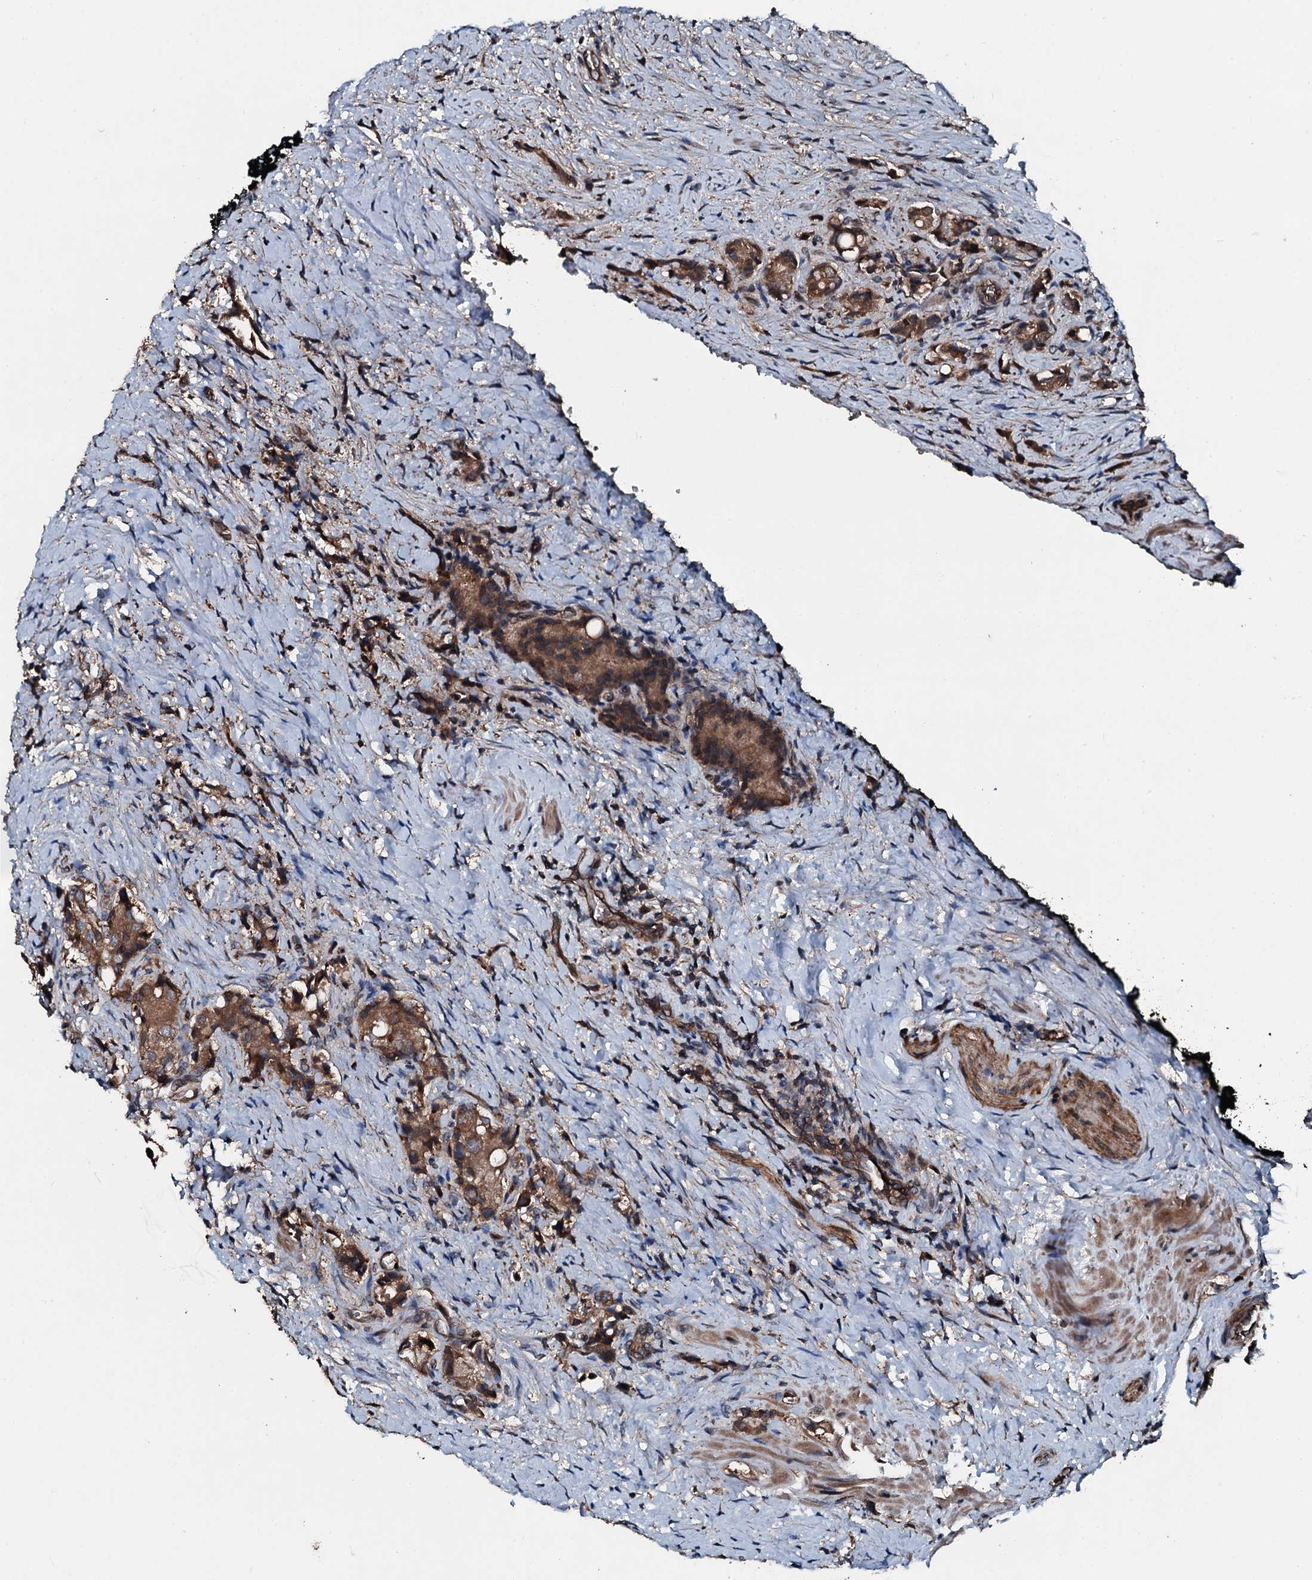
{"staining": {"intensity": "moderate", "quantity": ">75%", "location": "cytoplasmic/membranous"}, "tissue": "prostate cancer", "cell_type": "Tumor cells", "image_type": "cancer", "snomed": [{"axis": "morphology", "description": "Adenocarcinoma, High grade"}, {"axis": "topography", "description": "Prostate"}], "caption": "Prostate high-grade adenocarcinoma tissue displays moderate cytoplasmic/membranous staining in about >75% of tumor cells Using DAB (3,3'-diaminobenzidine) (brown) and hematoxylin (blue) stains, captured at high magnification using brightfield microscopy.", "gene": "AARS1", "patient": {"sex": "male", "age": 65}}